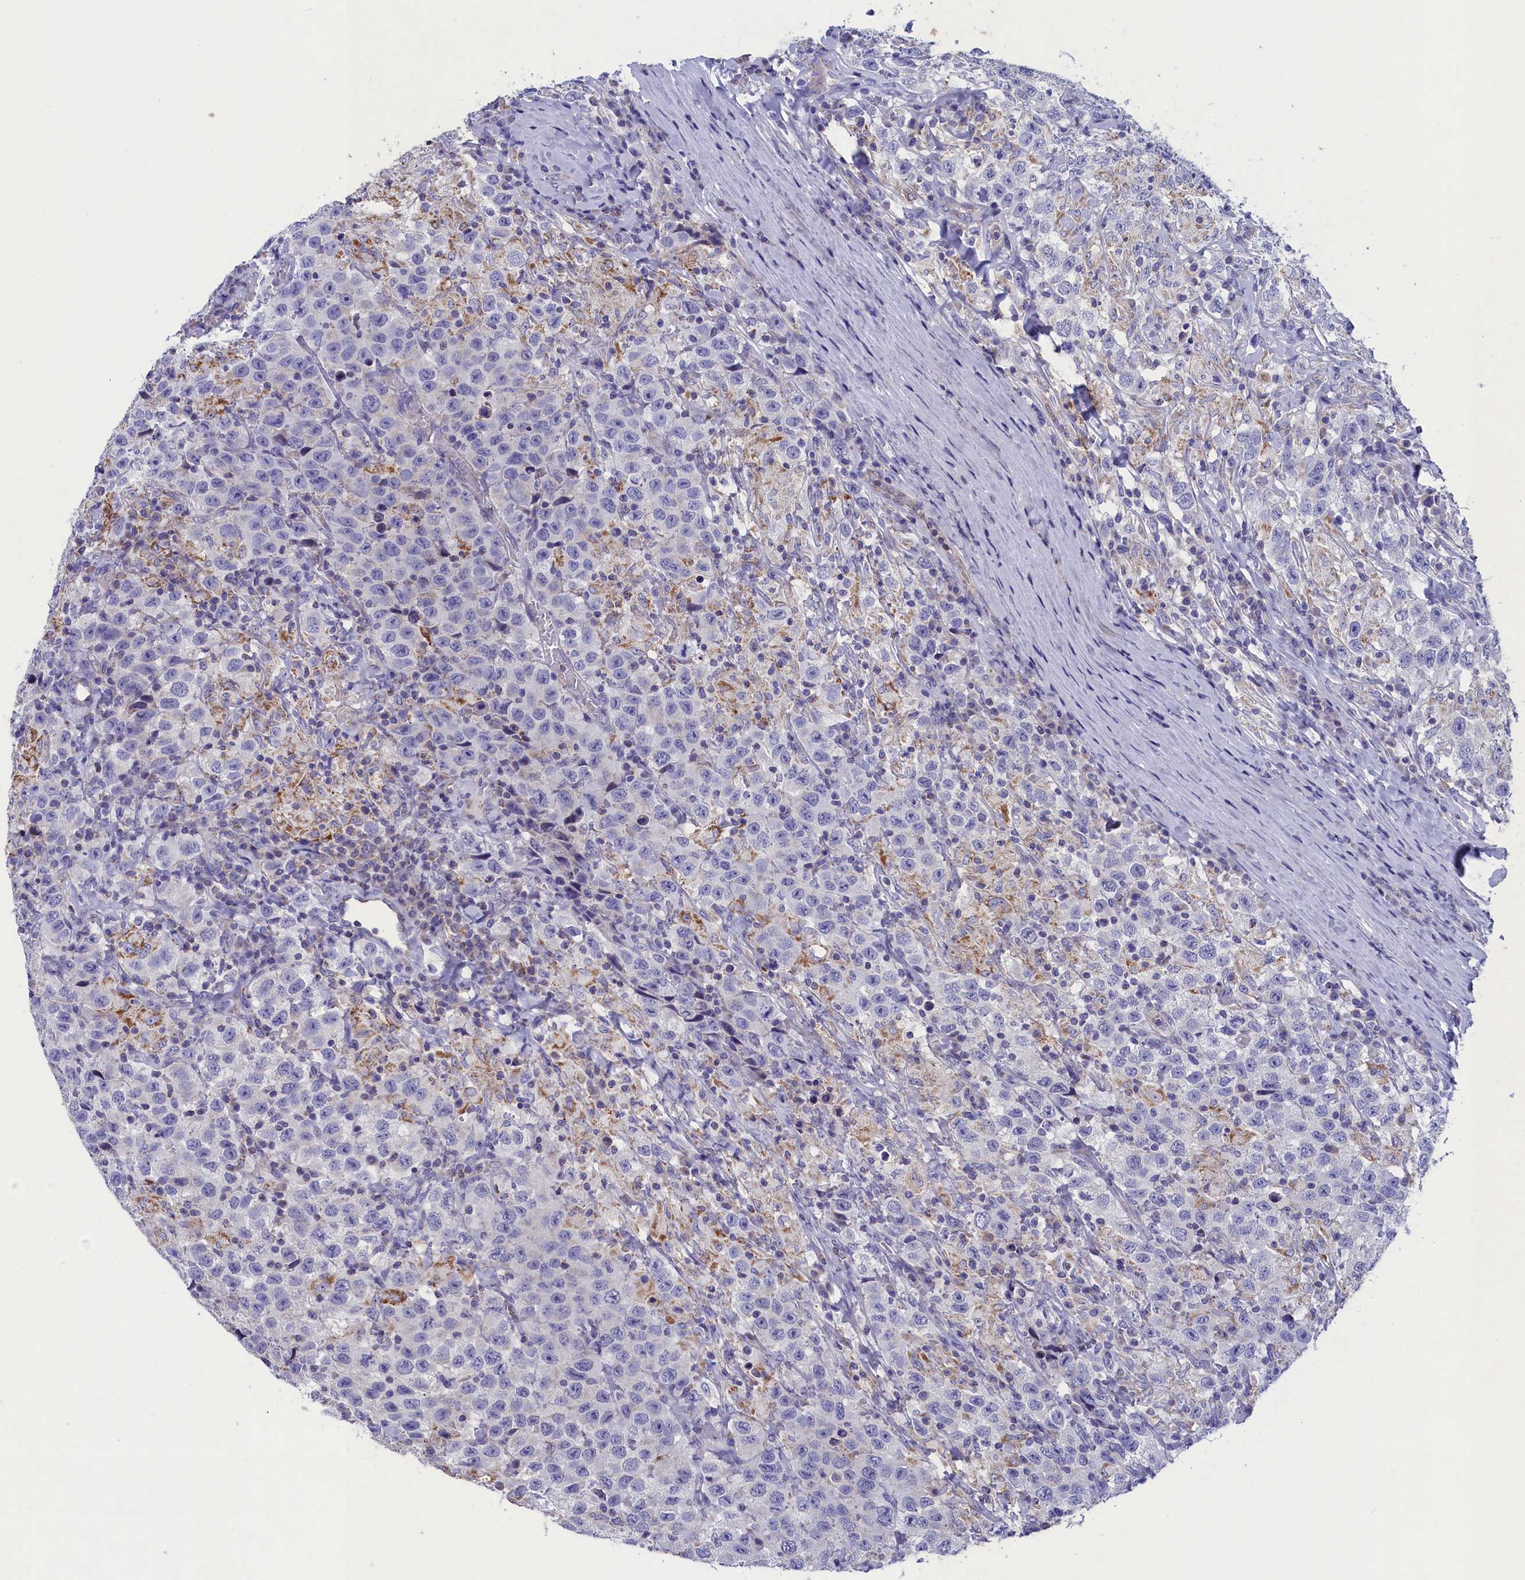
{"staining": {"intensity": "negative", "quantity": "none", "location": "none"}, "tissue": "testis cancer", "cell_type": "Tumor cells", "image_type": "cancer", "snomed": [{"axis": "morphology", "description": "Seminoma, NOS"}, {"axis": "topography", "description": "Testis"}], "caption": "This is a photomicrograph of immunohistochemistry (IHC) staining of testis cancer, which shows no positivity in tumor cells.", "gene": "PRDM12", "patient": {"sex": "male", "age": 41}}